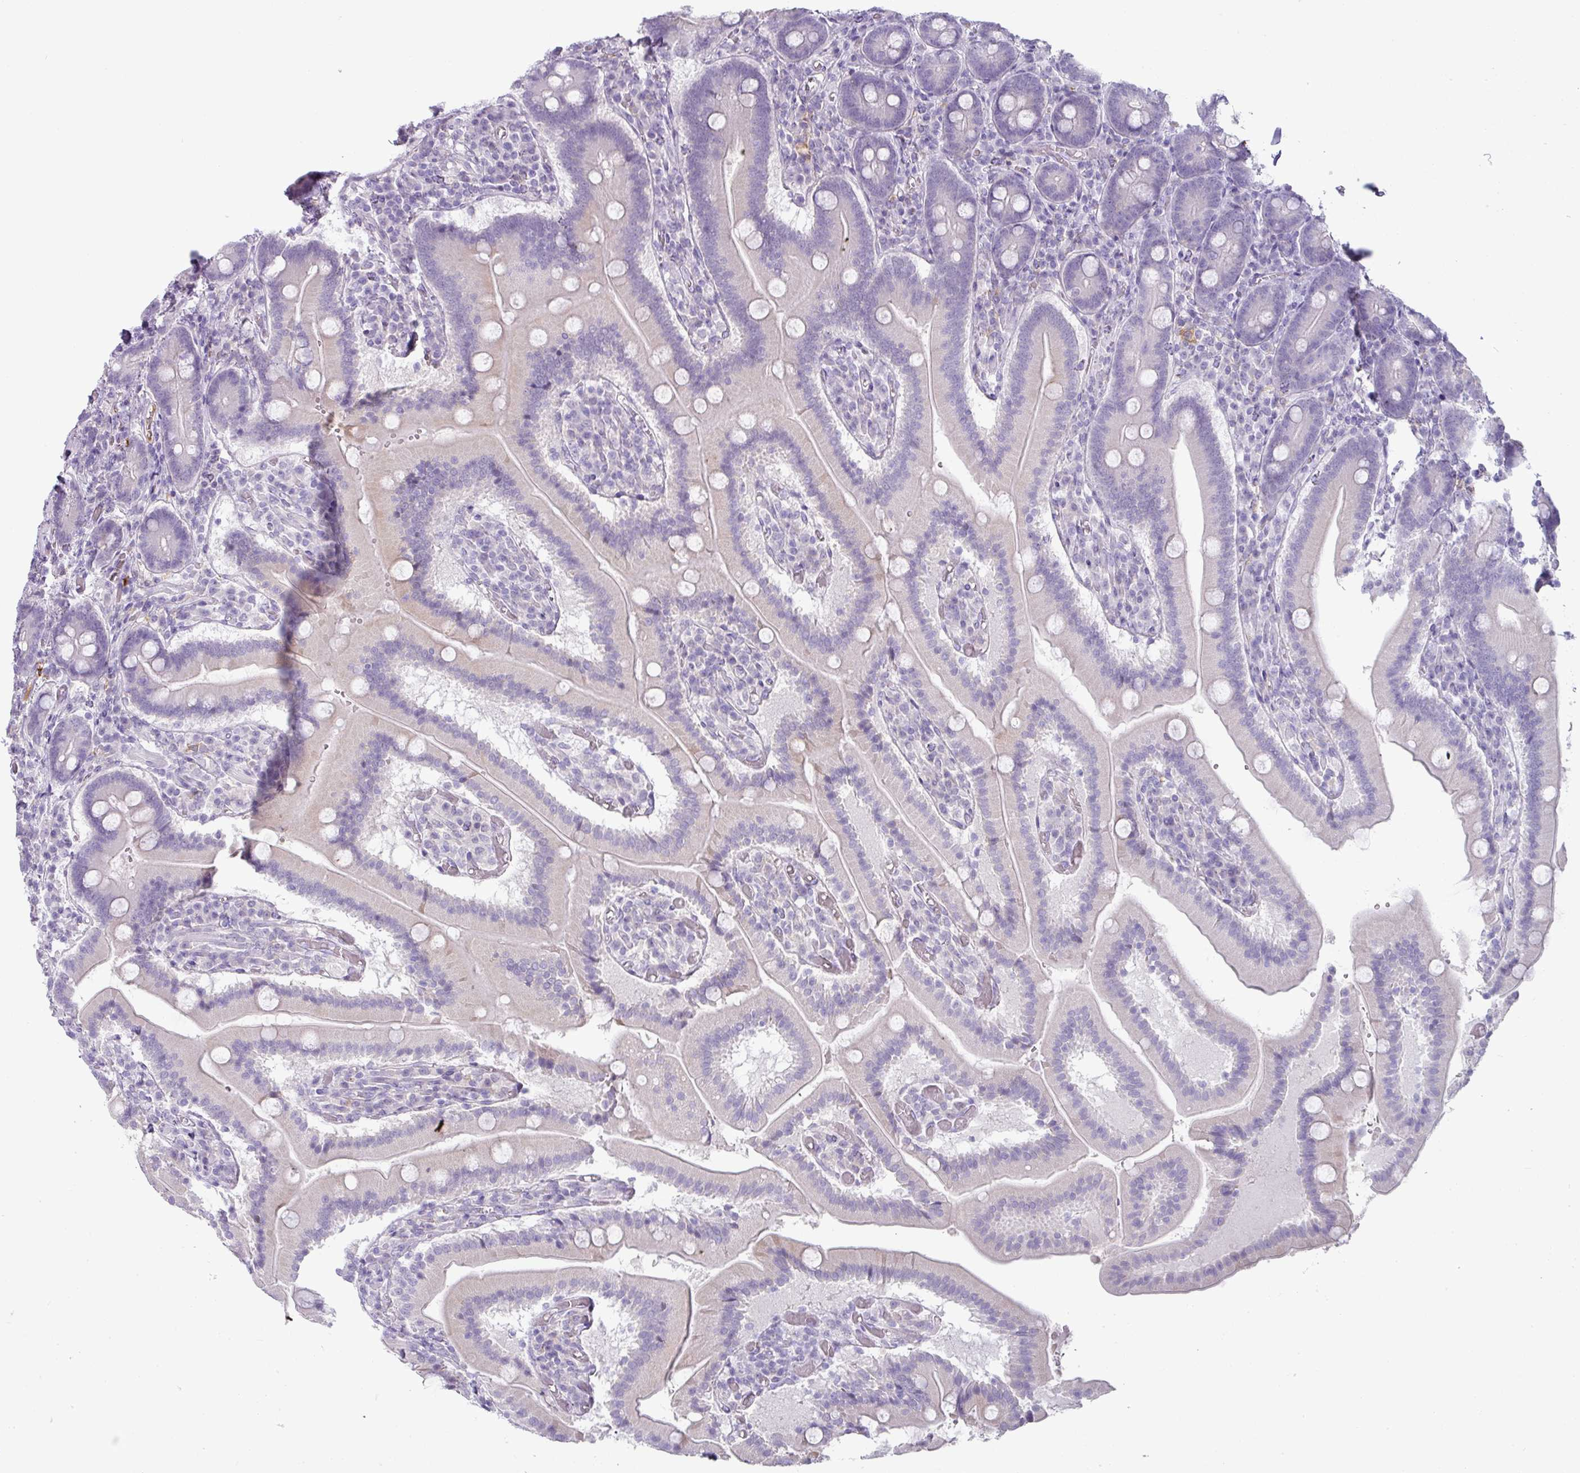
{"staining": {"intensity": "negative", "quantity": "none", "location": "none"}, "tissue": "duodenum", "cell_type": "Glandular cells", "image_type": "normal", "snomed": [{"axis": "morphology", "description": "Normal tissue, NOS"}, {"axis": "topography", "description": "Duodenum"}], "caption": "Normal duodenum was stained to show a protein in brown. There is no significant expression in glandular cells. Nuclei are stained in blue.", "gene": "FGF17", "patient": {"sex": "female", "age": 62}}